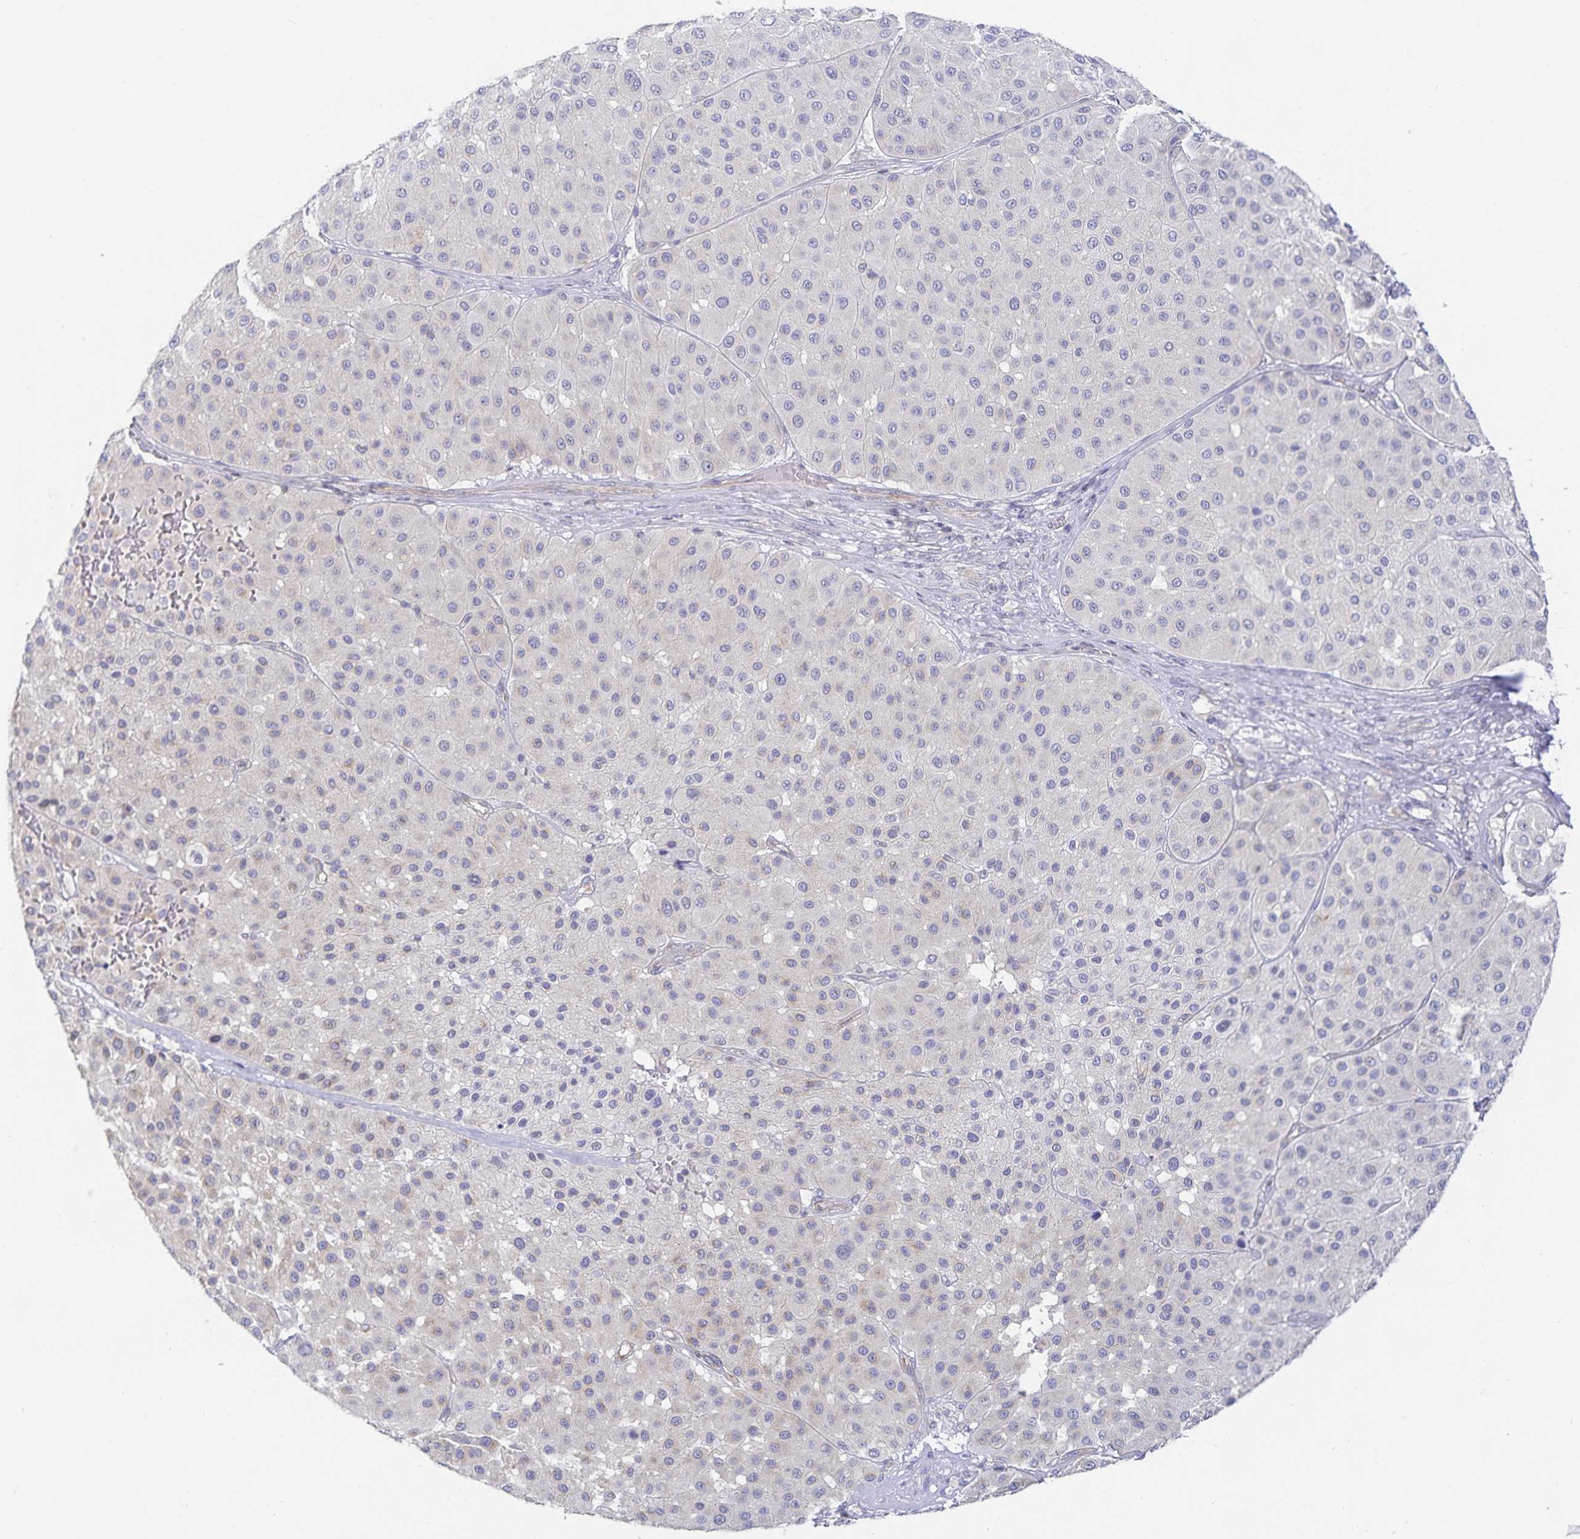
{"staining": {"intensity": "weak", "quantity": "25%-75%", "location": "cytoplasmic/membranous"}, "tissue": "melanoma", "cell_type": "Tumor cells", "image_type": "cancer", "snomed": [{"axis": "morphology", "description": "Malignant melanoma, Metastatic site"}, {"axis": "topography", "description": "Smooth muscle"}], "caption": "High-power microscopy captured an IHC image of melanoma, revealing weak cytoplasmic/membranous staining in about 25%-75% of tumor cells.", "gene": "SFTPA1", "patient": {"sex": "male", "age": 41}}